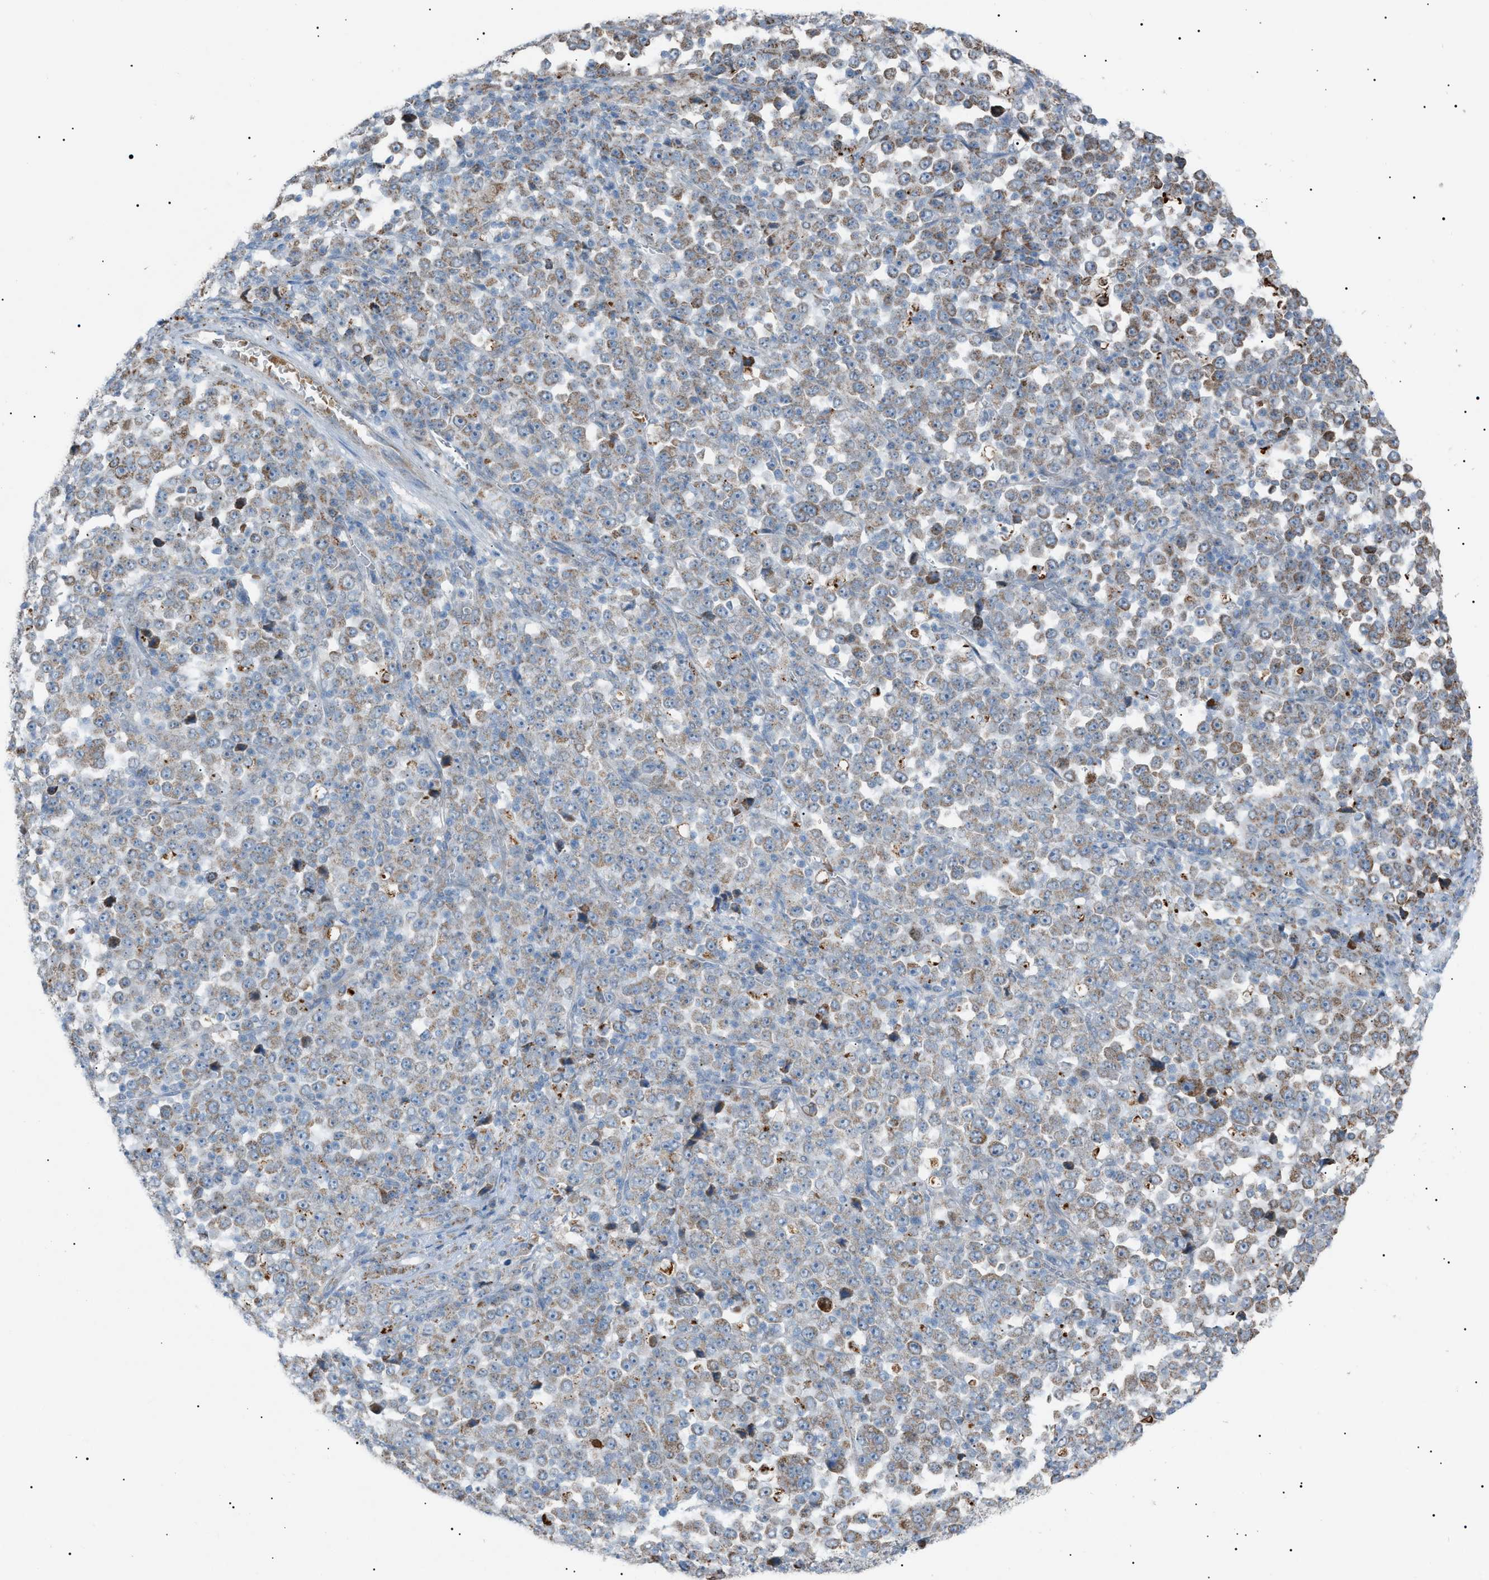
{"staining": {"intensity": "moderate", "quantity": "<25%", "location": "cytoplasmic/membranous"}, "tissue": "stomach cancer", "cell_type": "Tumor cells", "image_type": "cancer", "snomed": [{"axis": "morphology", "description": "Normal tissue, NOS"}, {"axis": "morphology", "description": "Adenocarcinoma, NOS"}, {"axis": "topography", "description": "Stomach, upper"}, {"axis": "topography", "description": "Stomach"}], "caption": "An immunohistochemistry histopathology image of tumor tissue is shown. Protein staining in brown highlights moderate cytoplasmic/membranous positivity in stomach adenocarcinoma within tumor cells.", "gene": "ZNF516", "patient": {"sex": "male", "age": 59}}